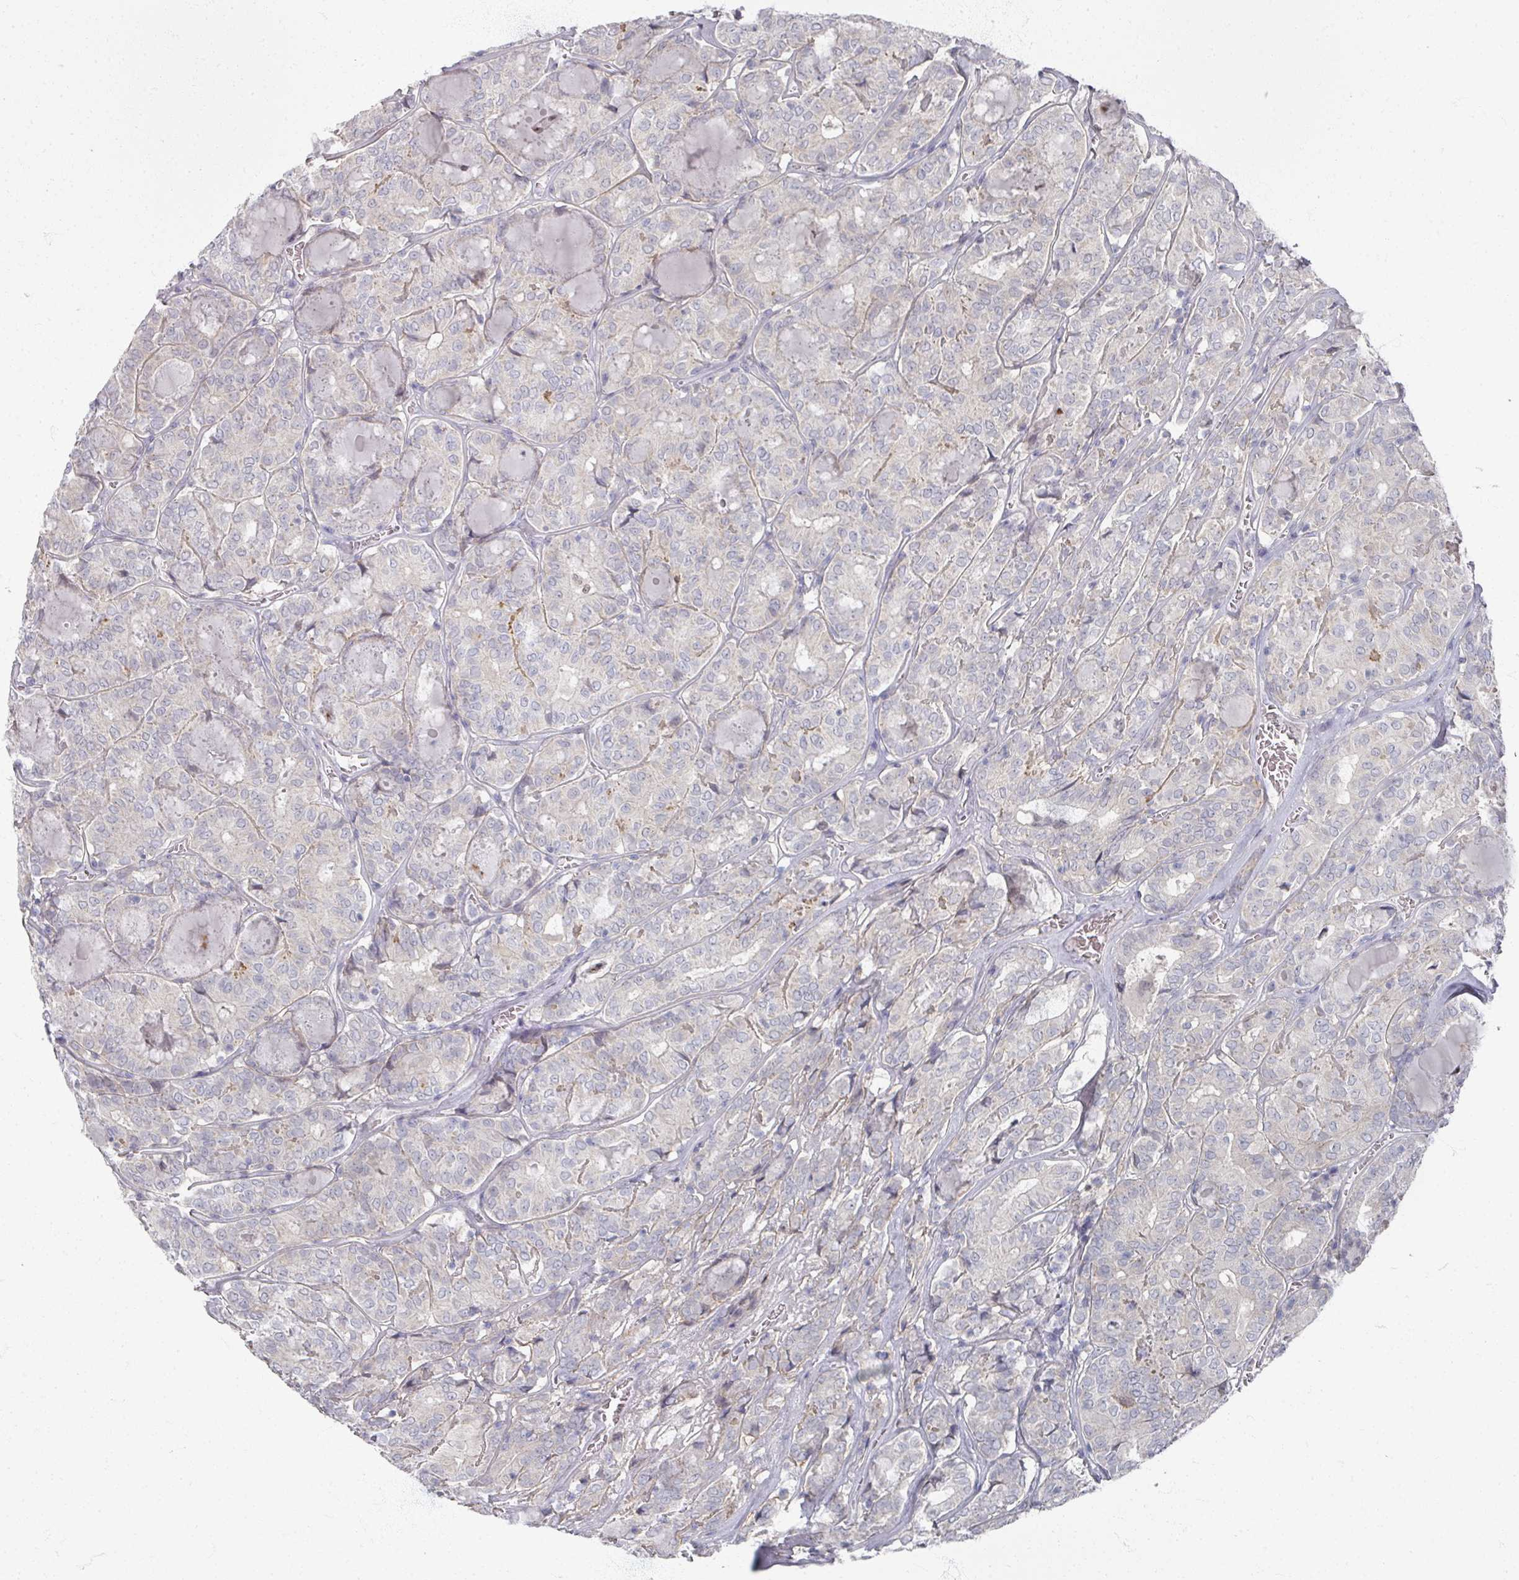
{"staining": {"intensity": "negative", "quantity": "none", "location": "none"}, "tissue": "thyroid cancer", "cell_type": "Tumor cells", "image_type": "cancer", "snomed": [{"axis": "morphology", "description": "Papillary adenocarcinoma, NOS"}, {"axis": "topography", "description": "Thyroid gland"}], "caption": "The image reveals no staining of tumor cells in thyroid cancer.", "gene": "TTYH3", "patient": {"sex": "female", "age": 72}}